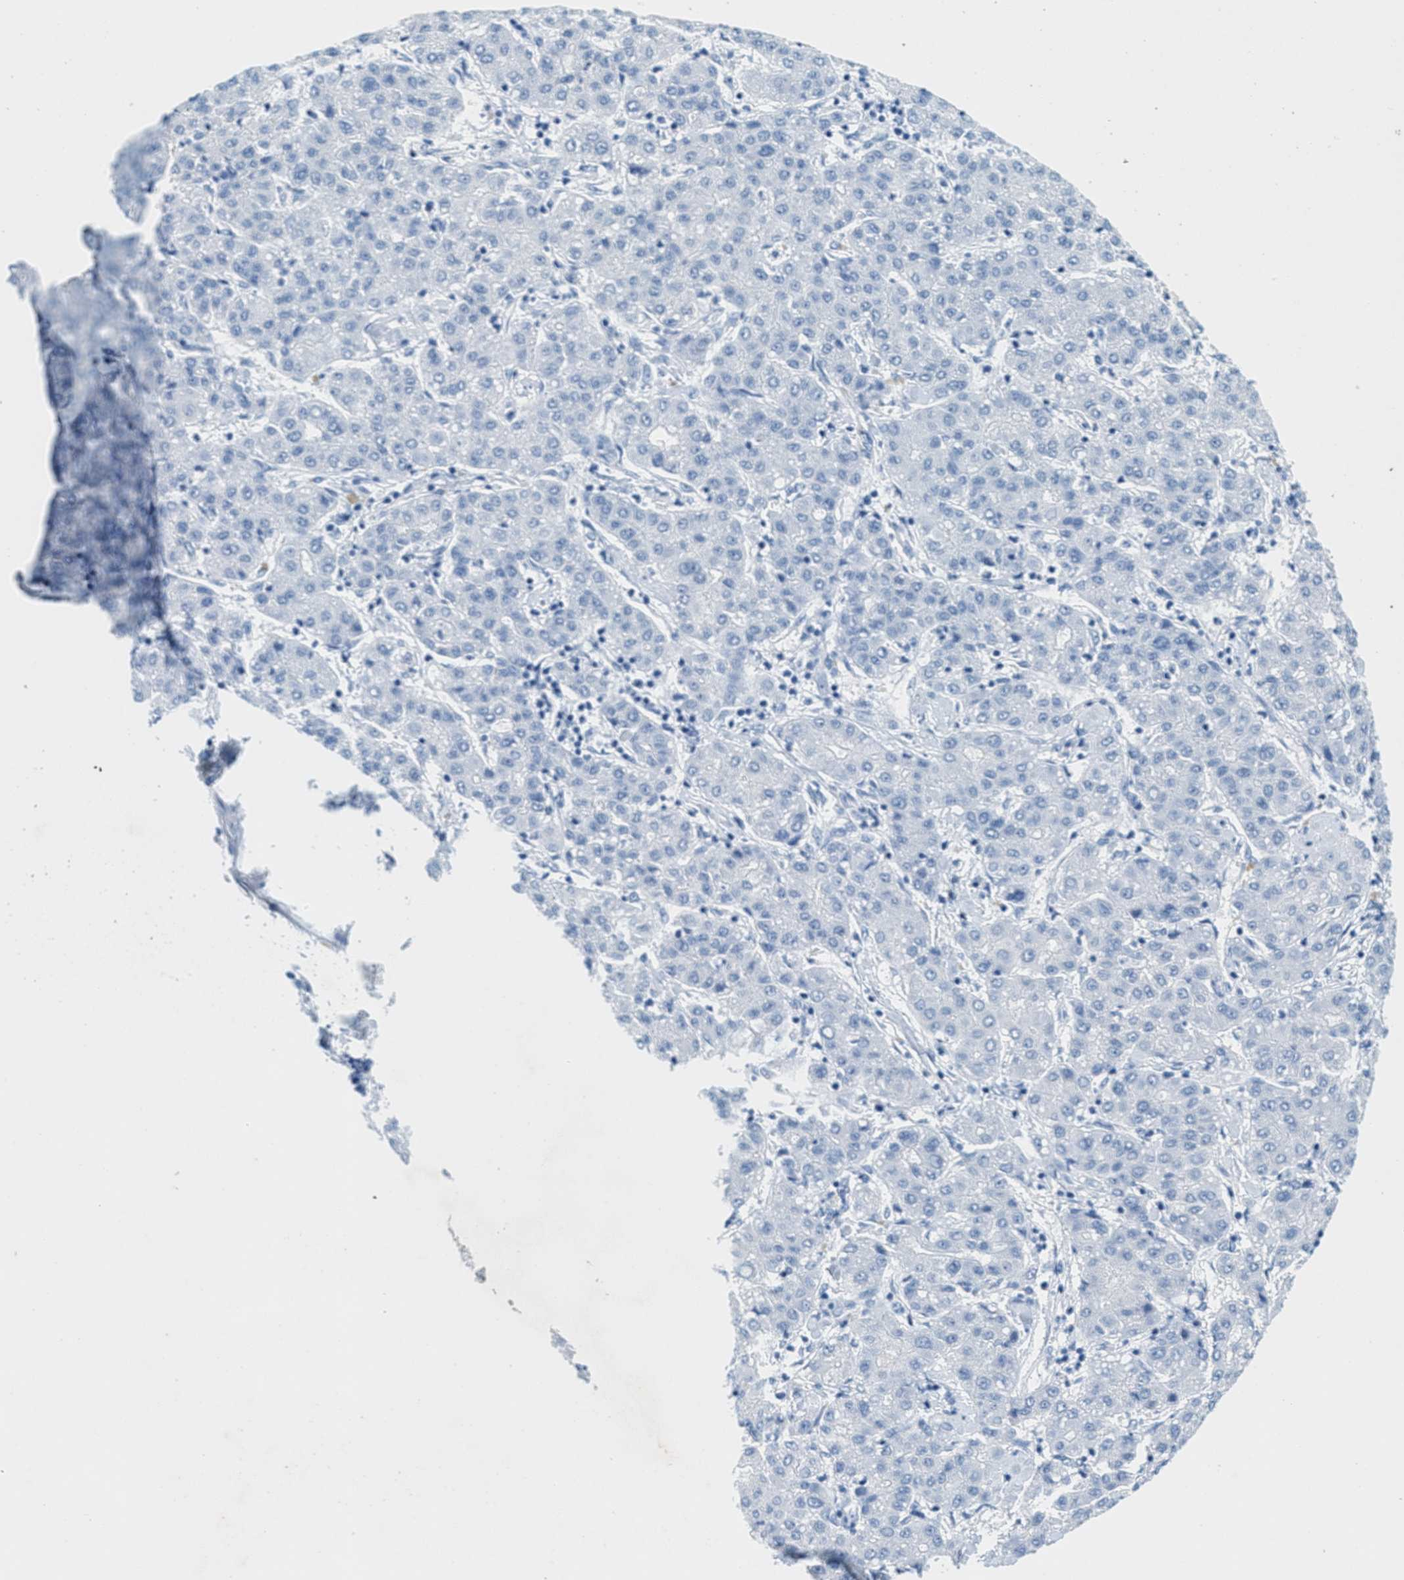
{"staining": {"intensity": "negative", "quantity": "none", "location": "none"}, "tissue": "liver cancer", "cell_type": "Tumor cells", "image_type": "cancer", "snomed": [{"axis": "morphology", "description": "Carcinoma, Hepatocellular, NOS"}, {"axis": "topography", "description": "Liver"}], "caption": "IHC histopathology image of liver cancer (hepatocellular carcinoma) stained for a protein (brown), which shows no staining in tumor cells.", "gene": "GPM6A", "patient": {"sex": "male", "age": 65}}